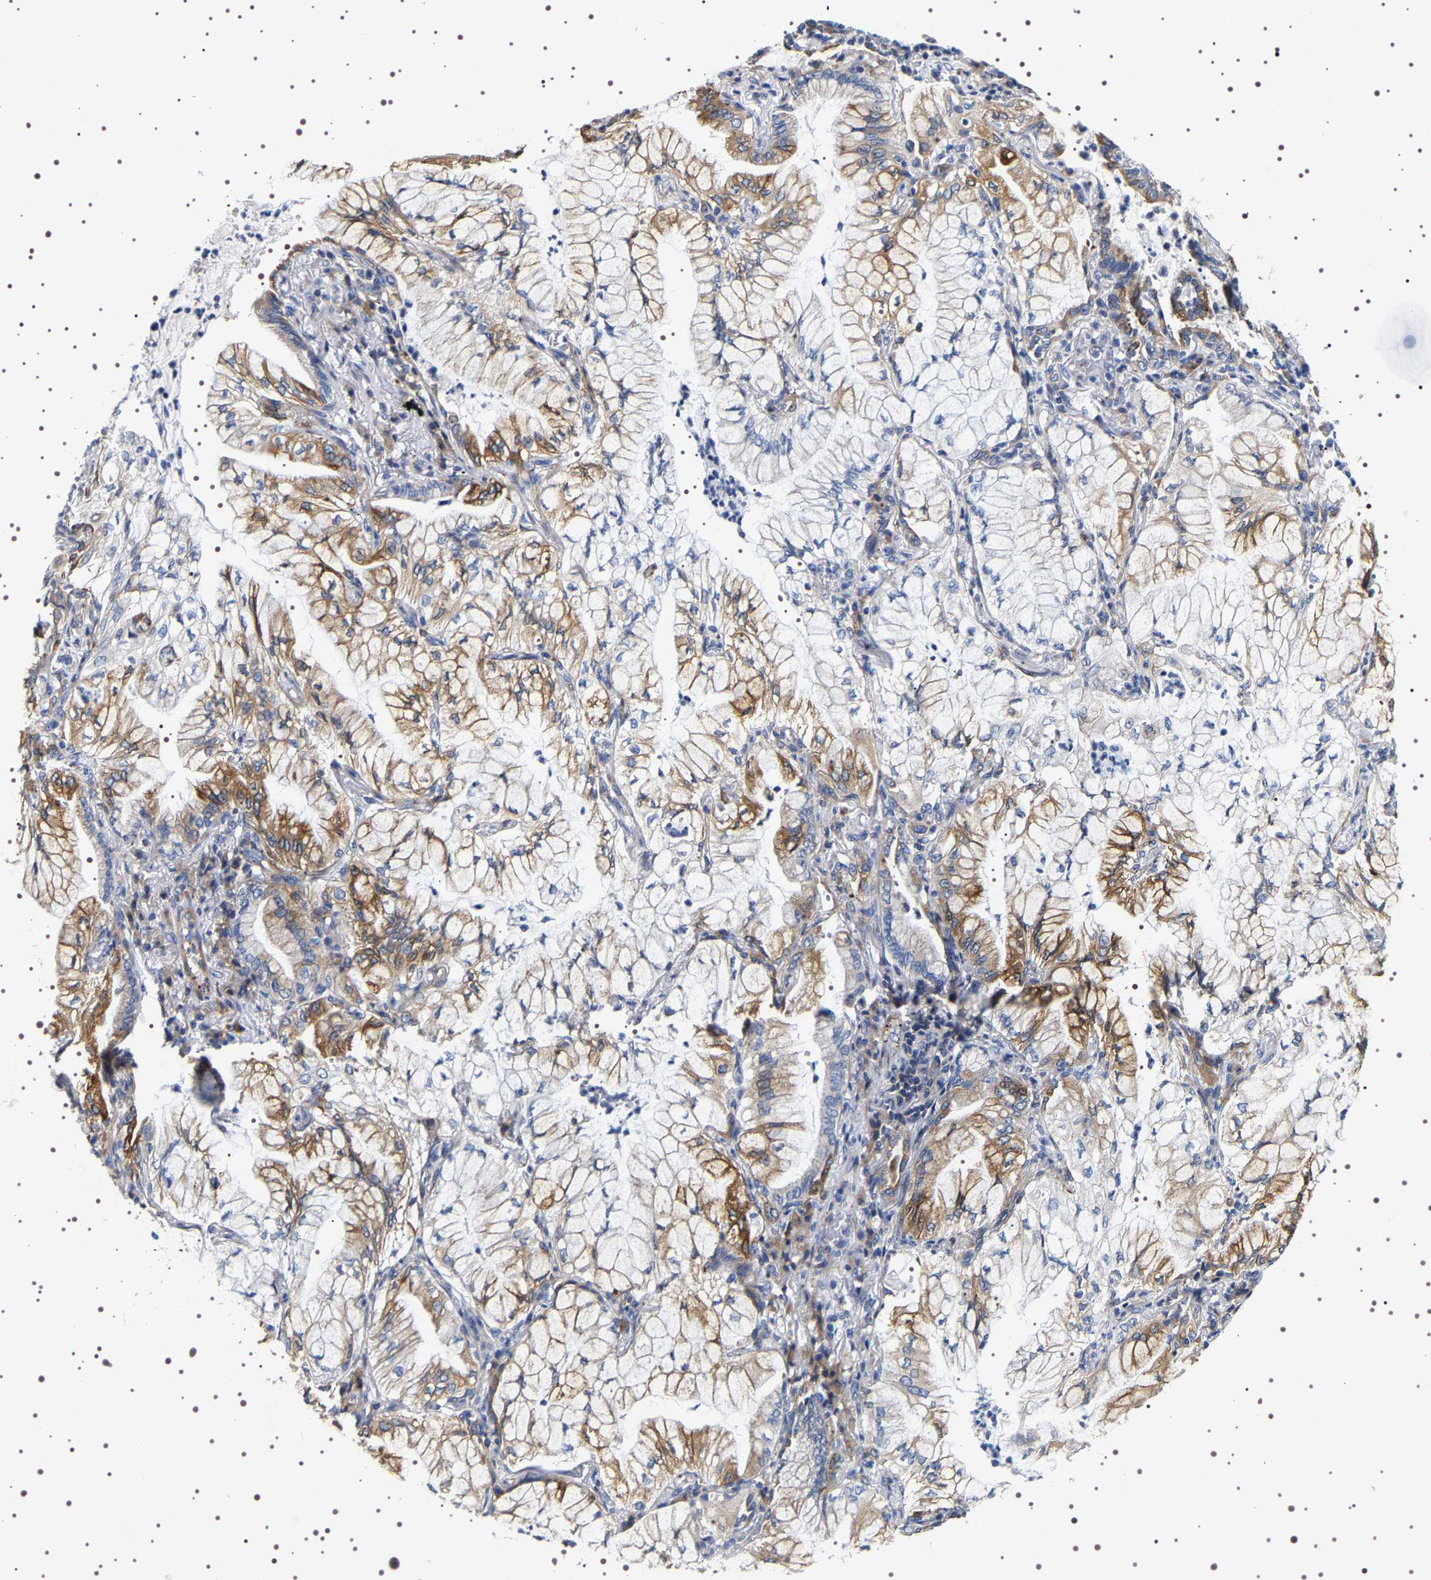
{"staining": {"intensity": "moderate", "quantity": ">75%", "location": "cytoplasmic/membranous"}, "tissue": "lung cancer", "cell_type": "Tumor cells", "image_type": "cancer", "snomed": [{"axis": "morphology", "description": "Adenocarcinoma, NOS"}, {"axis": "topography", "description": "Lung"}], "caption": "A micrograph of human adenocarcinoma (lung) stained for a protein shows moderate cytoplasmic/membranous brown staining in tumor cells.", "gene": "SQLE", "patient": {"sex": "female", "age": 70}}